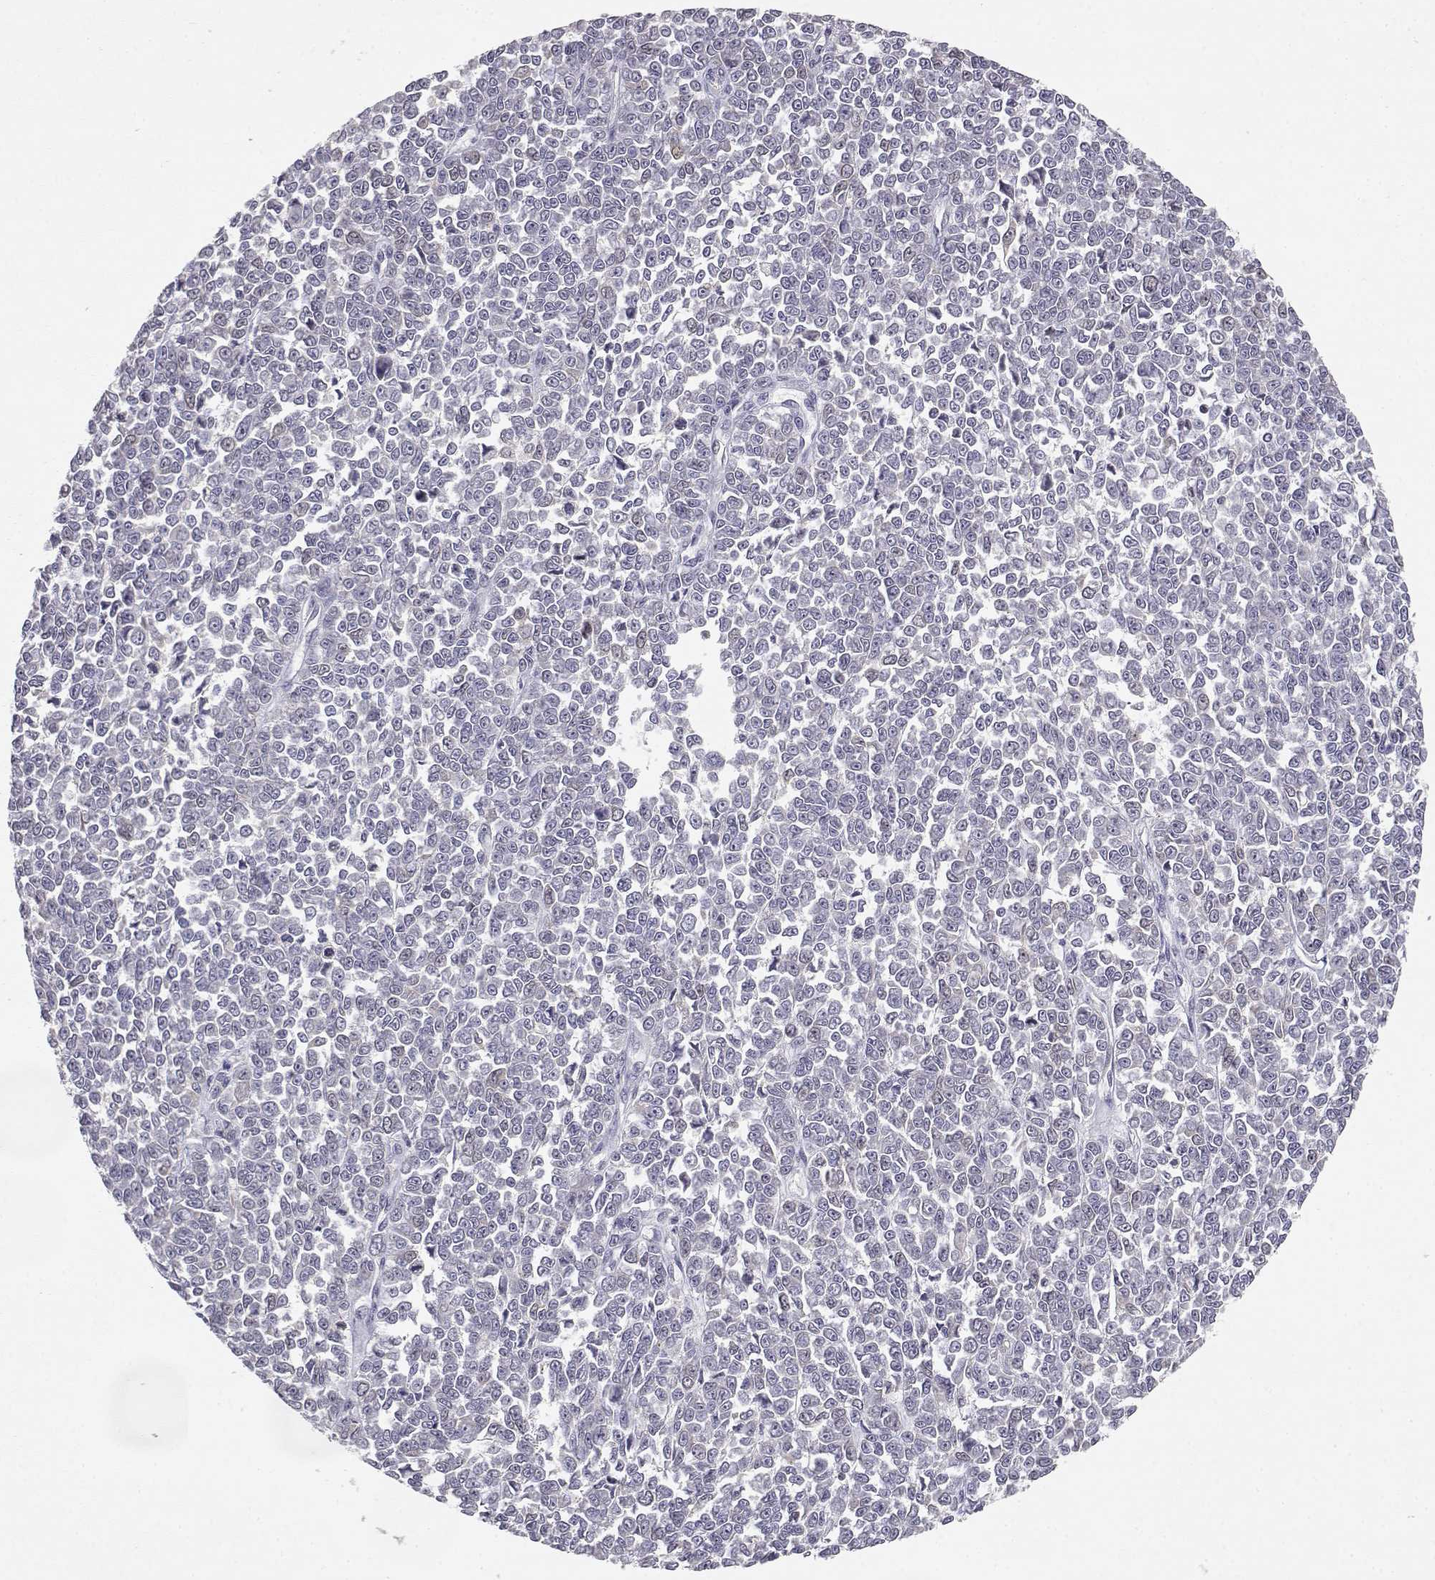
{"staining": {"intensity": "moderate", "quantity": "<25%", "location": "nuclear"}, "tissue": "melanoma", "cell_type": "Tumor cells", "image_type": "cancer", "snomed": [{"axis": "morphology", "description": "Malignant melanoma, NOS"}, {"axis": "topography", "description": "Skin"}], "caption": "Protein expression analysis of human melanoma reveals moderate nuclear staining in about <25% of tumor cells.", "gene": "RAD51", "patient": {"sex": "female", "age": 95}}